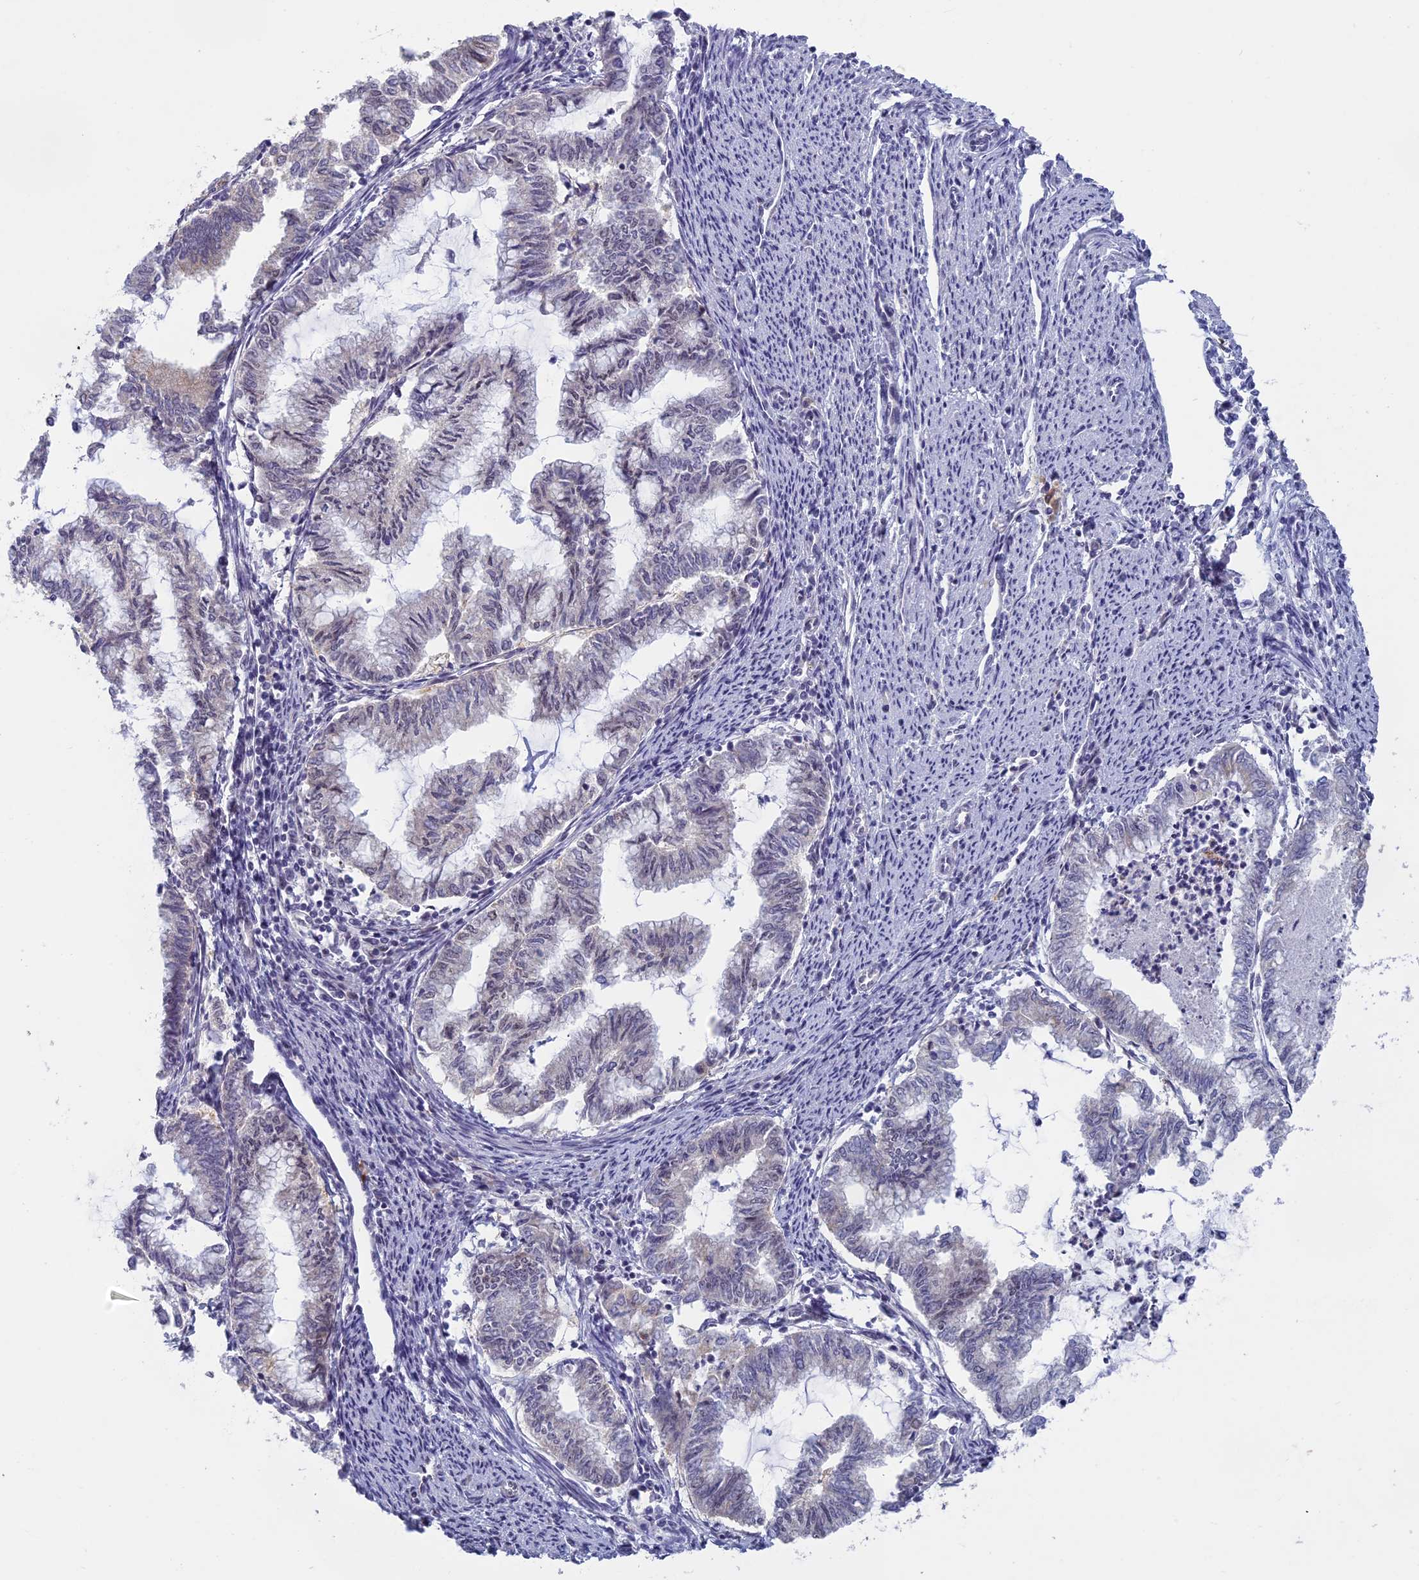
{"staining": {"intensity": "negative", "quantity": "none", "location": "none"}, "tissue": "endometrial cancer", "cell_type": "Tumor cells", "image_type": "cancer", "snomed": [{"axis": "morphology", "description": "Adenocarcinoma, NOS"}, {"axis": "topography", "description": "Endometrium"}], "caption": "Immunohistochemical staining of endometrial cancer reveals no significant expression in tumor cells.", "gene": "MORF4L1", "patient": {"sex": "female", "age": 79}}